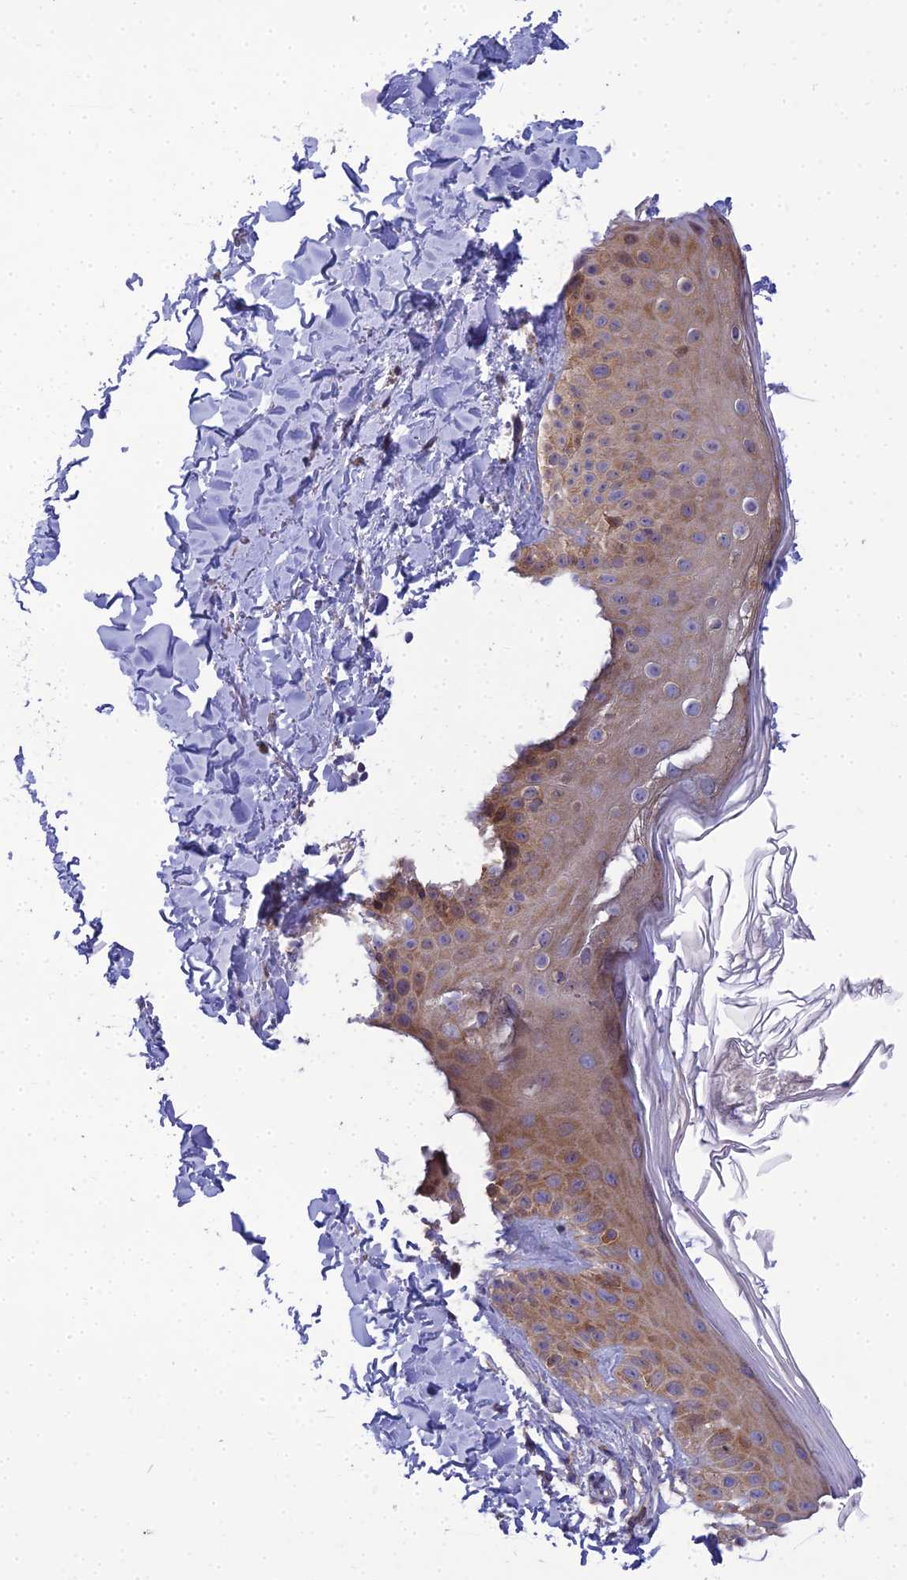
{"staining": {"intensity": "negative", "quantity": "none", "location": "none"}, "tissue": "skin", "cell_type": "Fibroblasts", "image_type": "normal", "snomed": [{"axis": "morphology", "description": "Normal tissue, NOS"}, {"axis": "topography", "description": "Skin"}], "caption": "An IHC micrograph of benign skin is shown. There is no staining in fibroblasts of skin.", "gene": "CLCN7", "patient": {"sex": "male", "age": 52}}